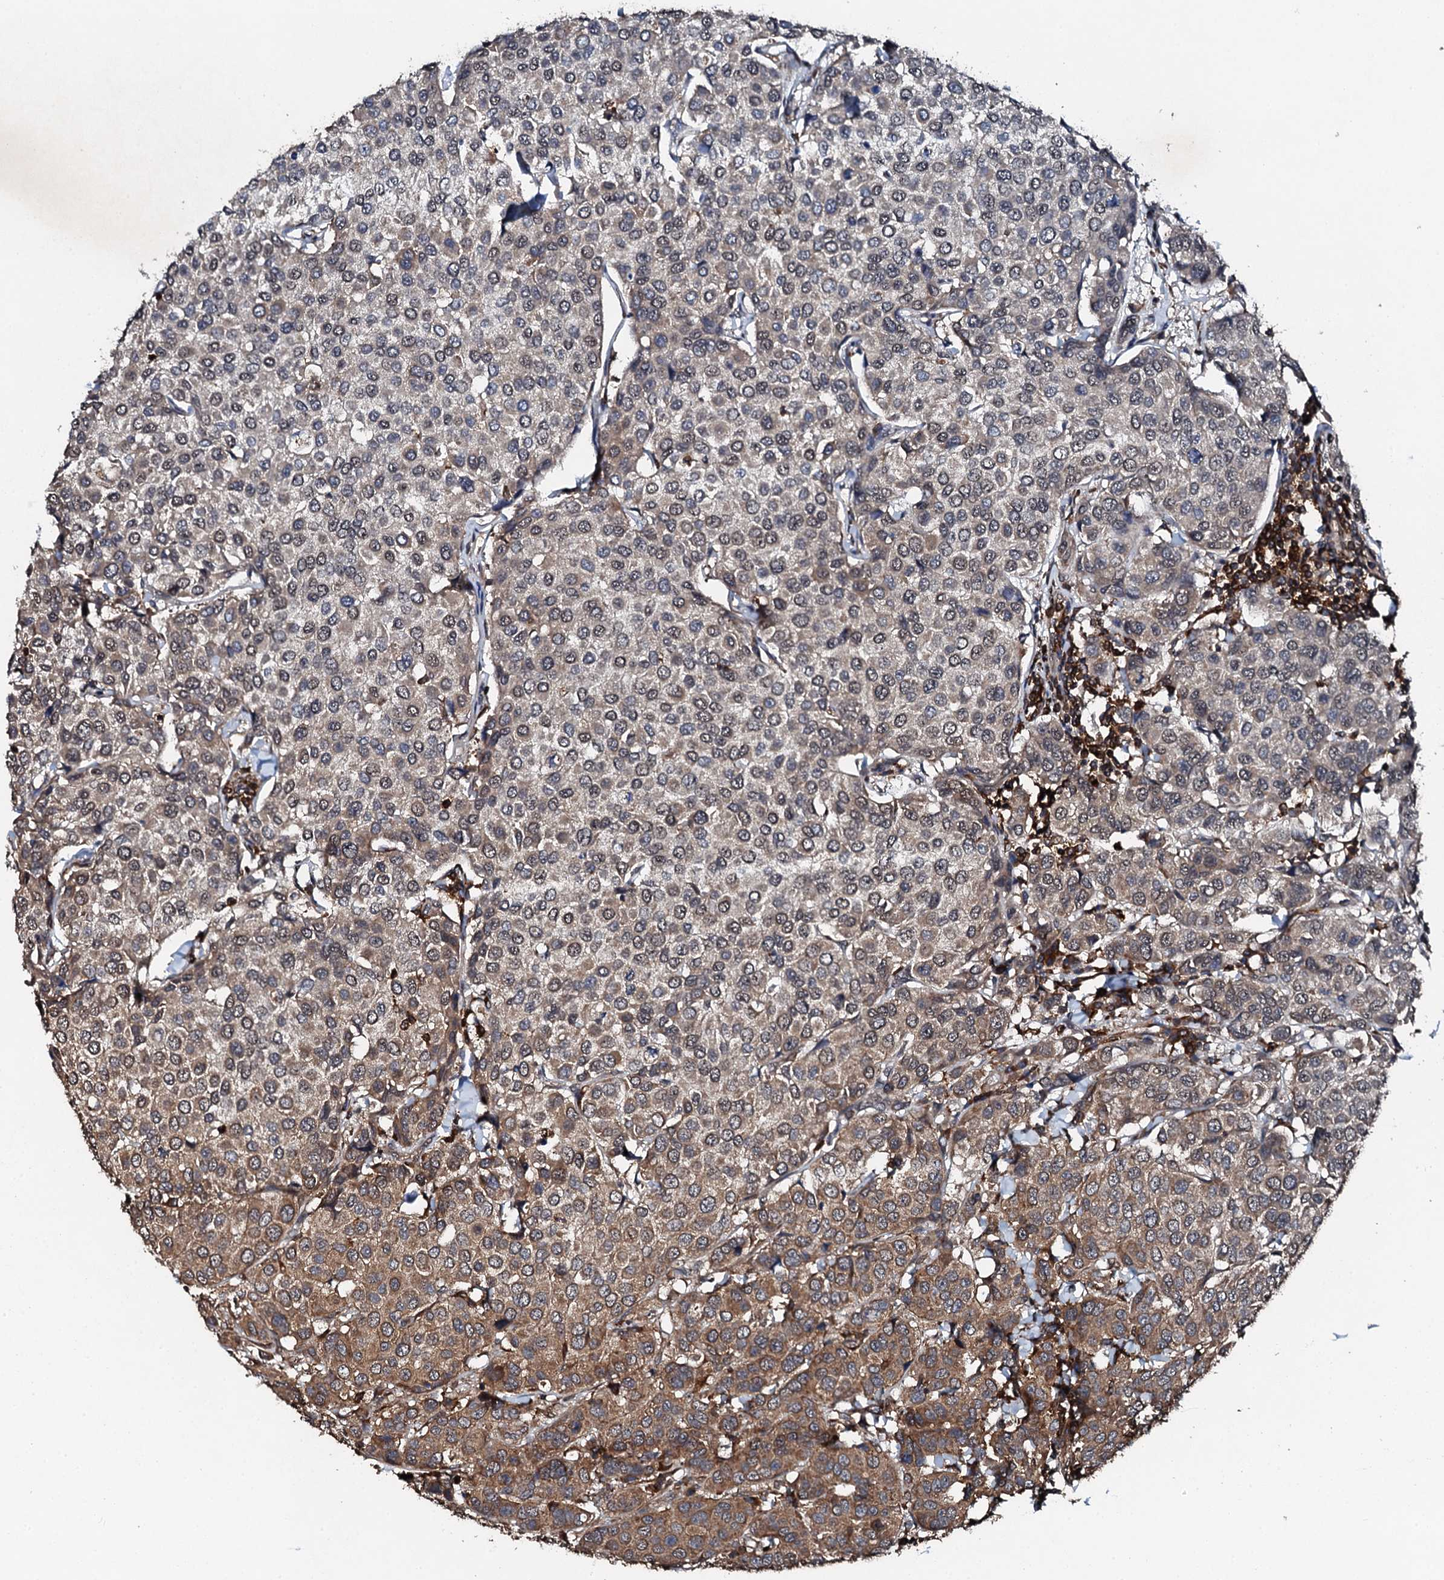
{"staining": {"intensity": "moderate", "quantity": "25%-75%", "location": "cytoplasmic/membranous"}, "tissue": "breast cancer", "cell_type": "Tumor cells", "image_type": "cancer", "snomed": [{"axis": "morphology", "description": "Duct carcinoma"}, {"axis": "topography", "description": "Breast"}], "caption": "DAB (3,3'-diaminobenzidine) immunohistochemical staining of breast cancer shows moderate cytoplasmic/membranous protein expression in approximately 25%-75% of tumor cells. Nuclei are stained in blue.", "gene": "EDC4", "patient": {"sex": "female", "age": 55}}